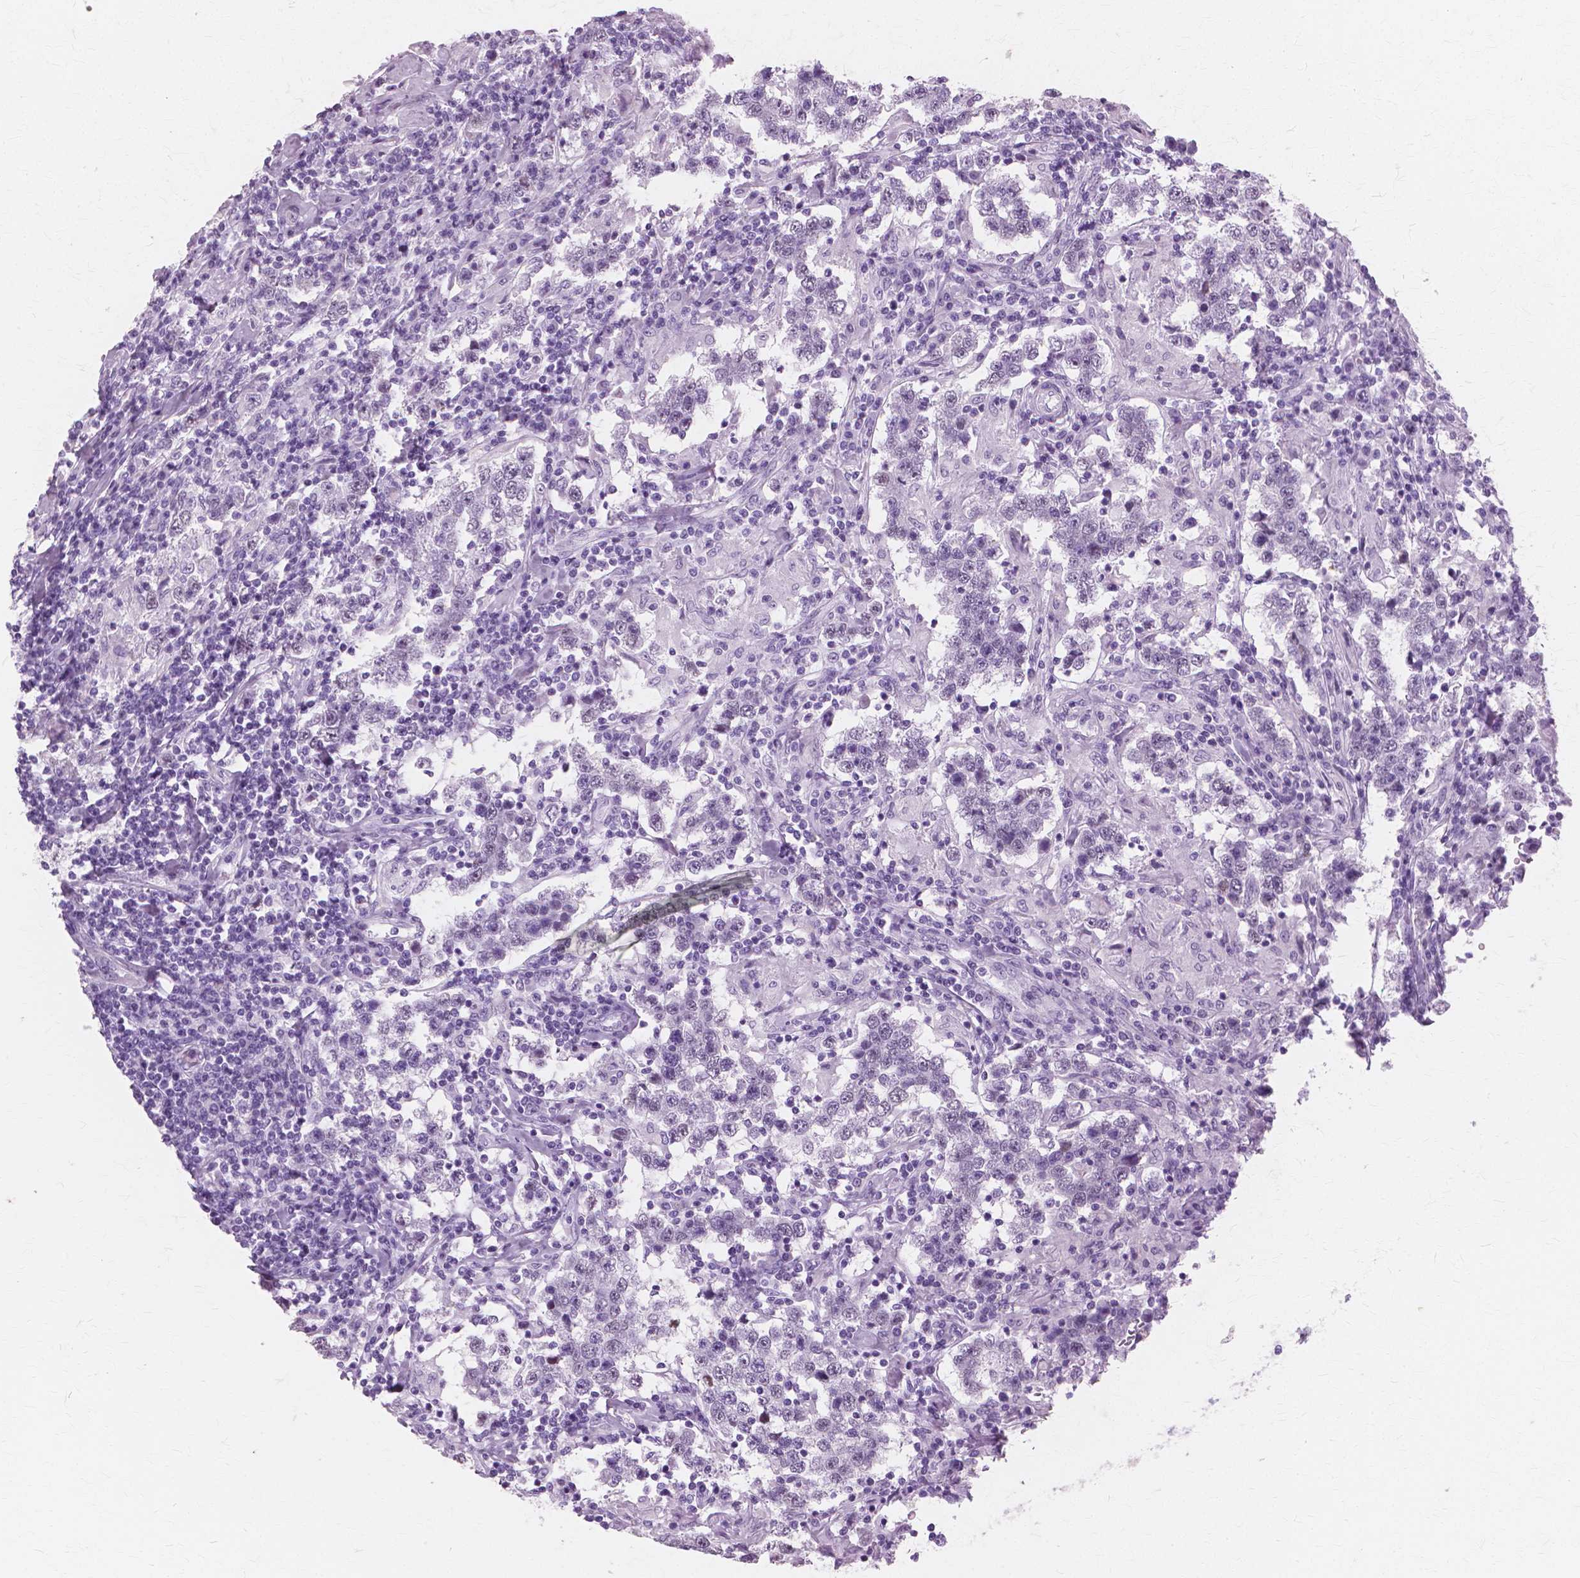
{"staining": {"intensity": "negative", "quantity": "none", "location": "none"}, "tissue": "testis cancer", "cell_type": "Tumor cells", "image_type": "cancer", "snomed": [{"axis": "morphology", "description": "Seminoma, NOS"}, {"axis": "morphology", "description": "Carcinoma, Embryonal, NOS"}, {"axis": "topography", "description": "Testis"}], "caption": "High magnification brightfield microscopy of testis cancer (embryonal carcinoma) stained with DAB (brown) and counterstained with hematoxylin (blue): tumor cells show no significant expression. The staining is performed using DAB (3,3'-diaminobenzidine) brown chromogen with nuclei counter-stained in using hematoxylin.", "gene": "SFTPD", "patient": {"sex": "male", "age": 41}}